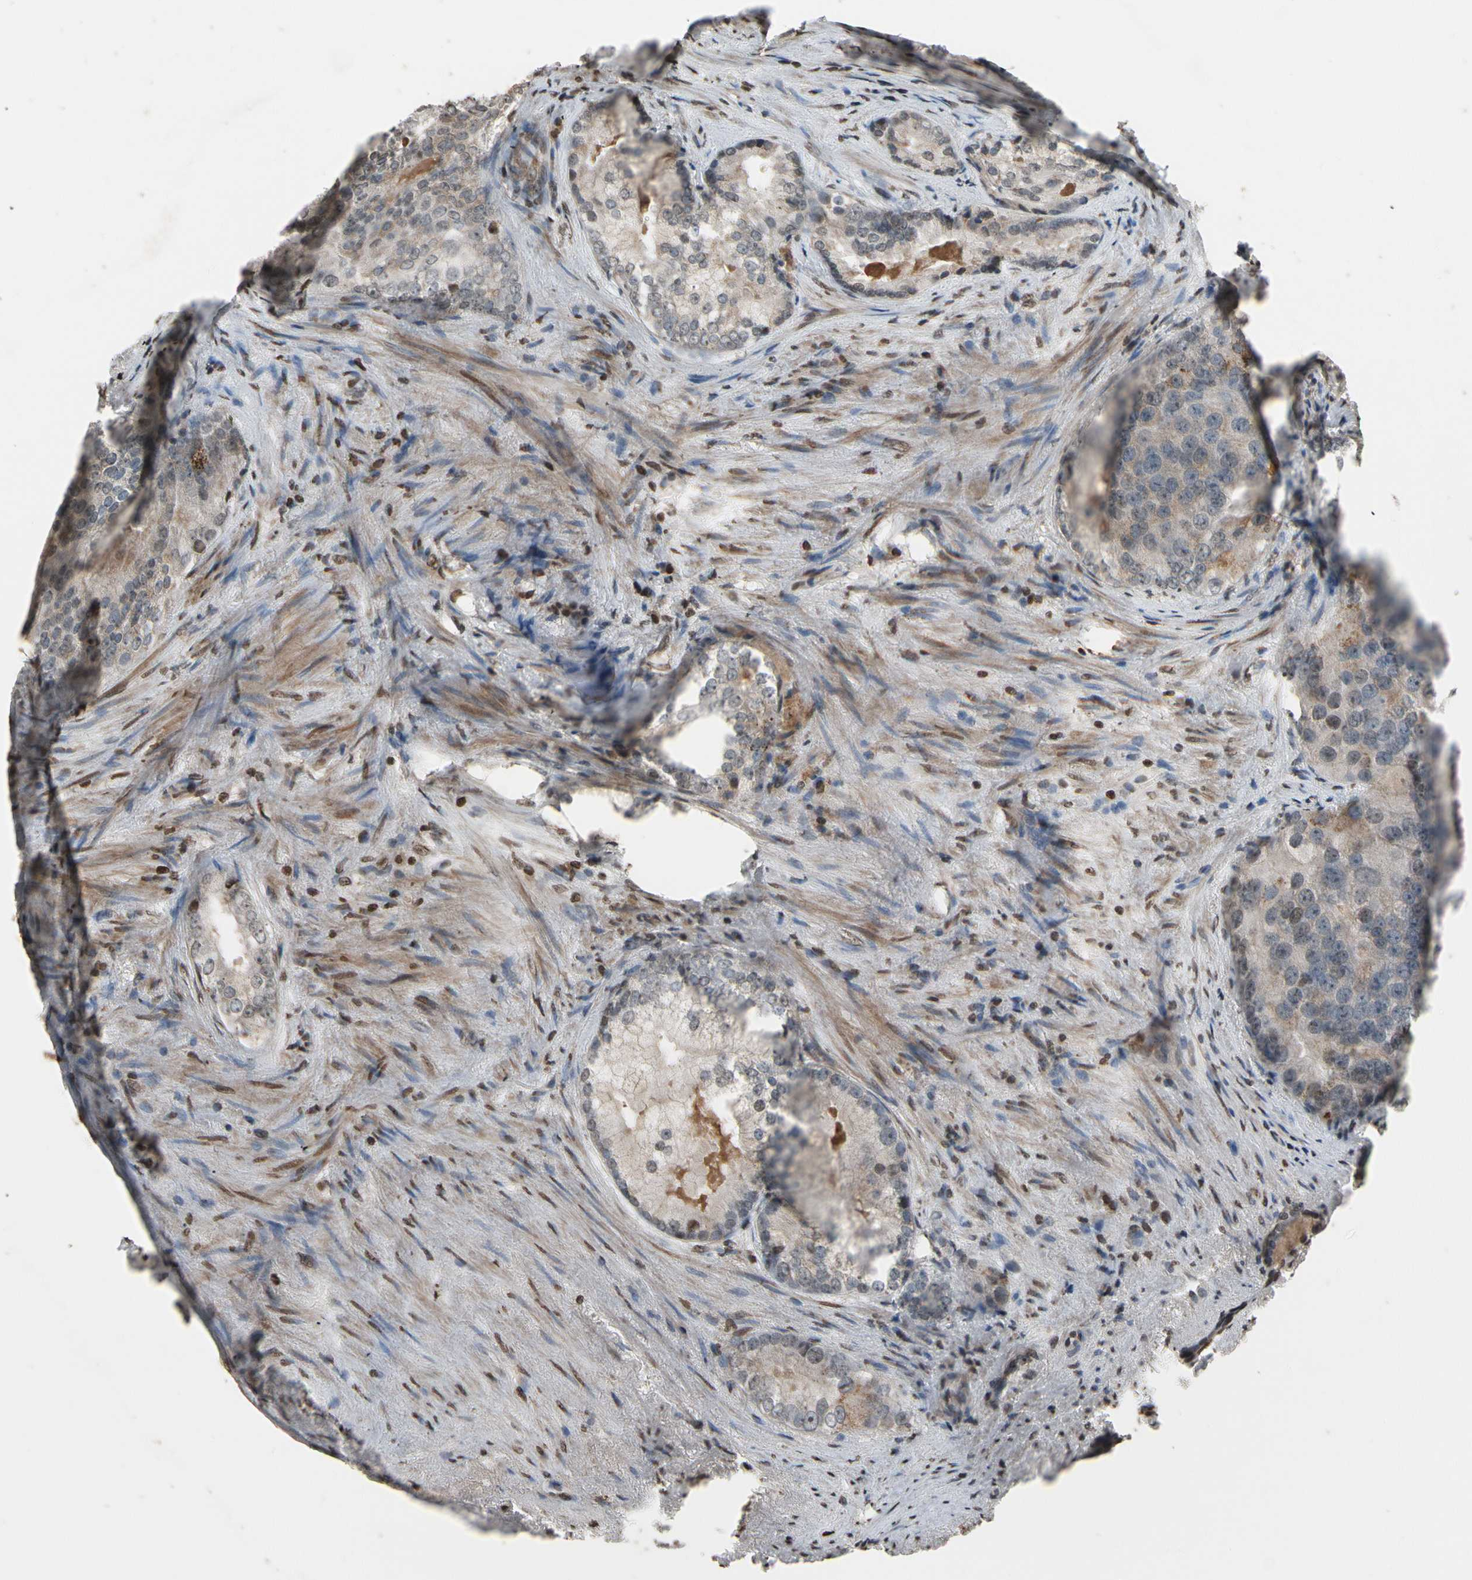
{"staining": {"intensity": "negative", "quantity": "none", "location": "none"}, "tissue": "prostate cancer", "cell_type": "Tumor cells", "image_type": "cancer", "snomed": [{"axis": "morphology", "description": "Adenocarcinoma, High grade"}, {"axis": "topography", "description": "Prostate"}], "caption": "A histopathology image of high-grade adenocarcinoma (prostate) stained for a protein displays no brown staining in tumor cells.", "gene": "HIPK2", "patient": {"sex": "male", "age": 66}}